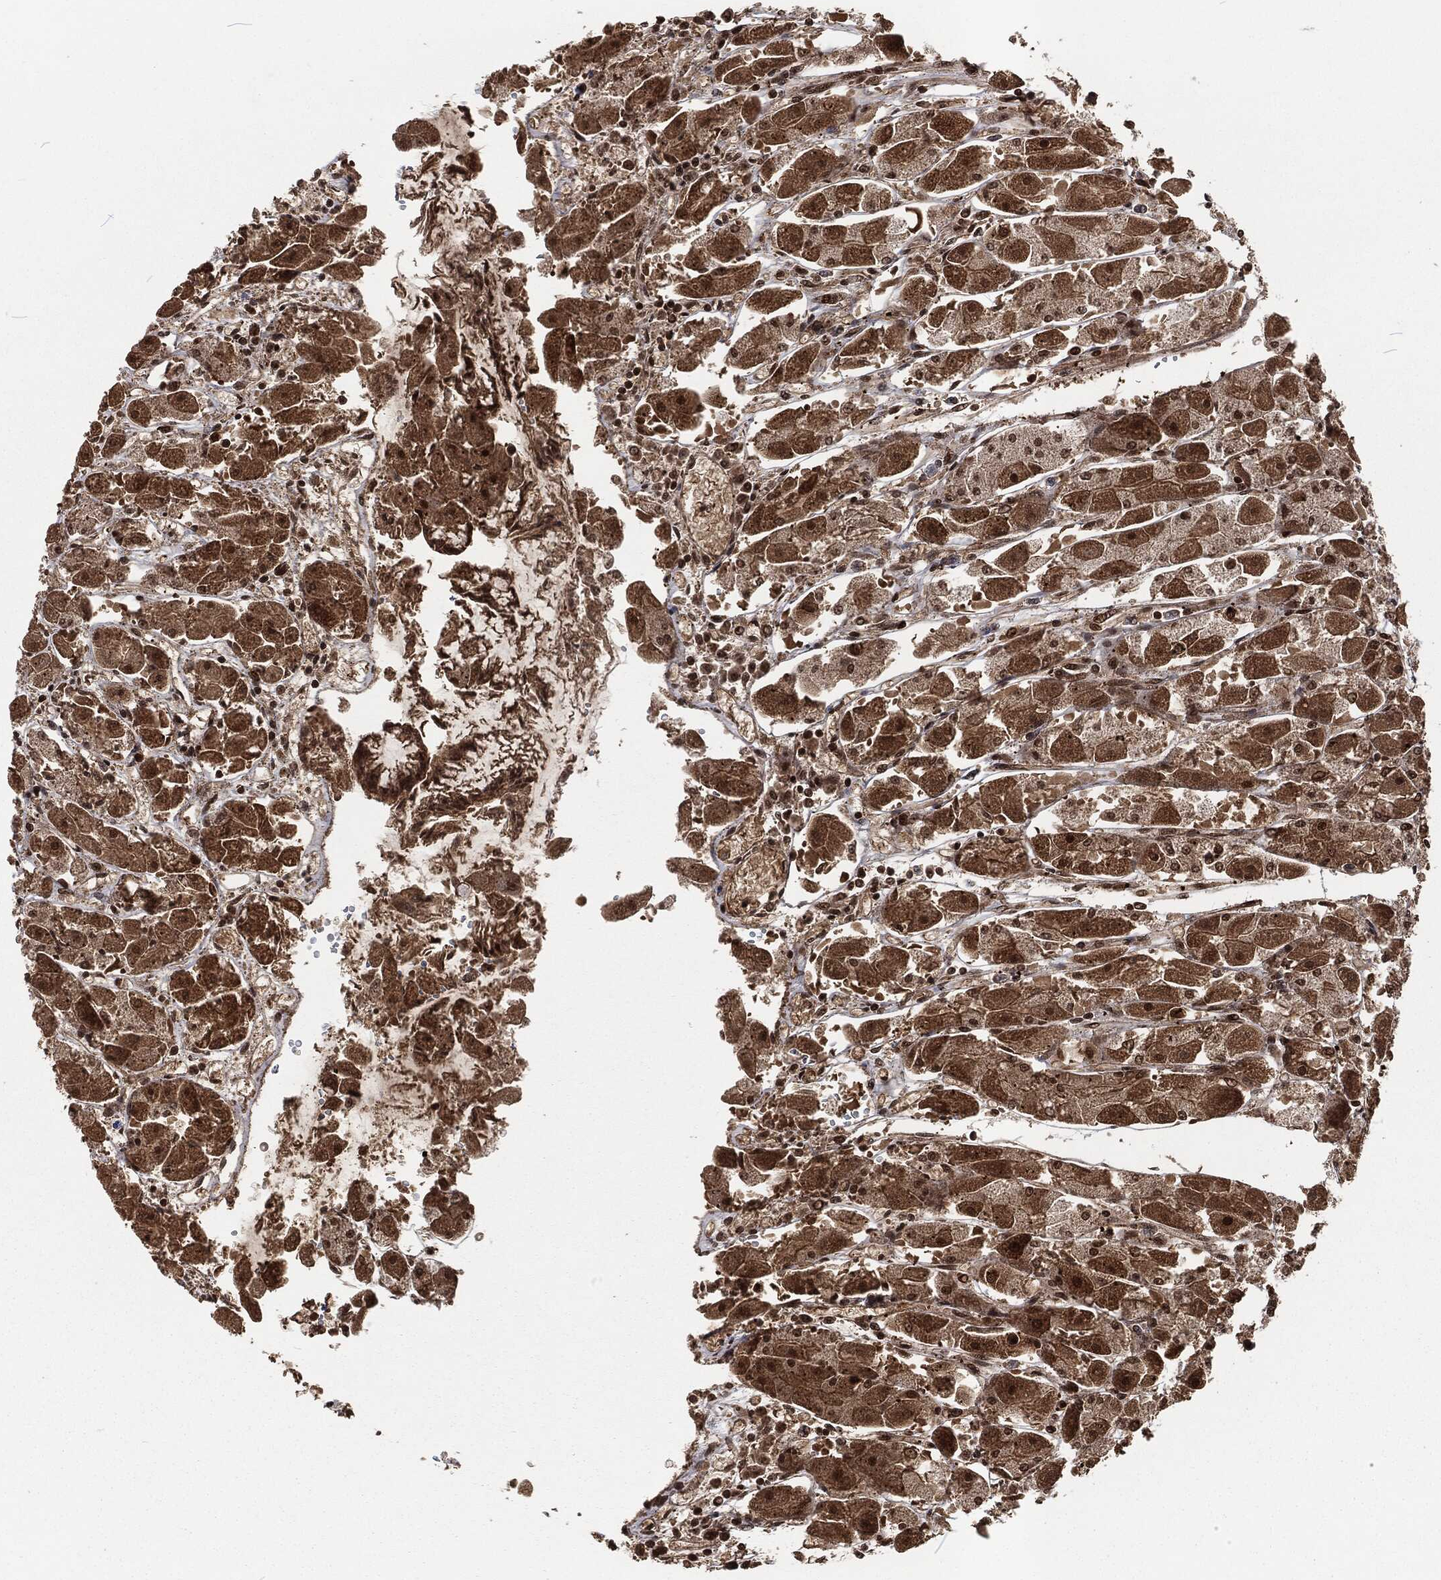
{"staining": {"intensity": "strong", "quantity": "25%-75%", "location": "cytoplasmic/membranous,nuclear"}, "tissue": "stomach", "cell_type": "Glandular cells", "image_type": "normal", "snomed": [{"axis": "morphology", "description": "Normal tissue, NOS"}, {"axis": "topography", "description": "Stomach"}], "caption": "Immunohistochemical staining of unremarkable human stomach shows high levels of strong cytoplasmic/membranous,nuclear positivity in approximately 25%-75% of glandular cells. The protein is shown in brown color, while the nuclei are stained blue.", "gene": "NGRN", "patient": {"sex": "male", "age": 70}}